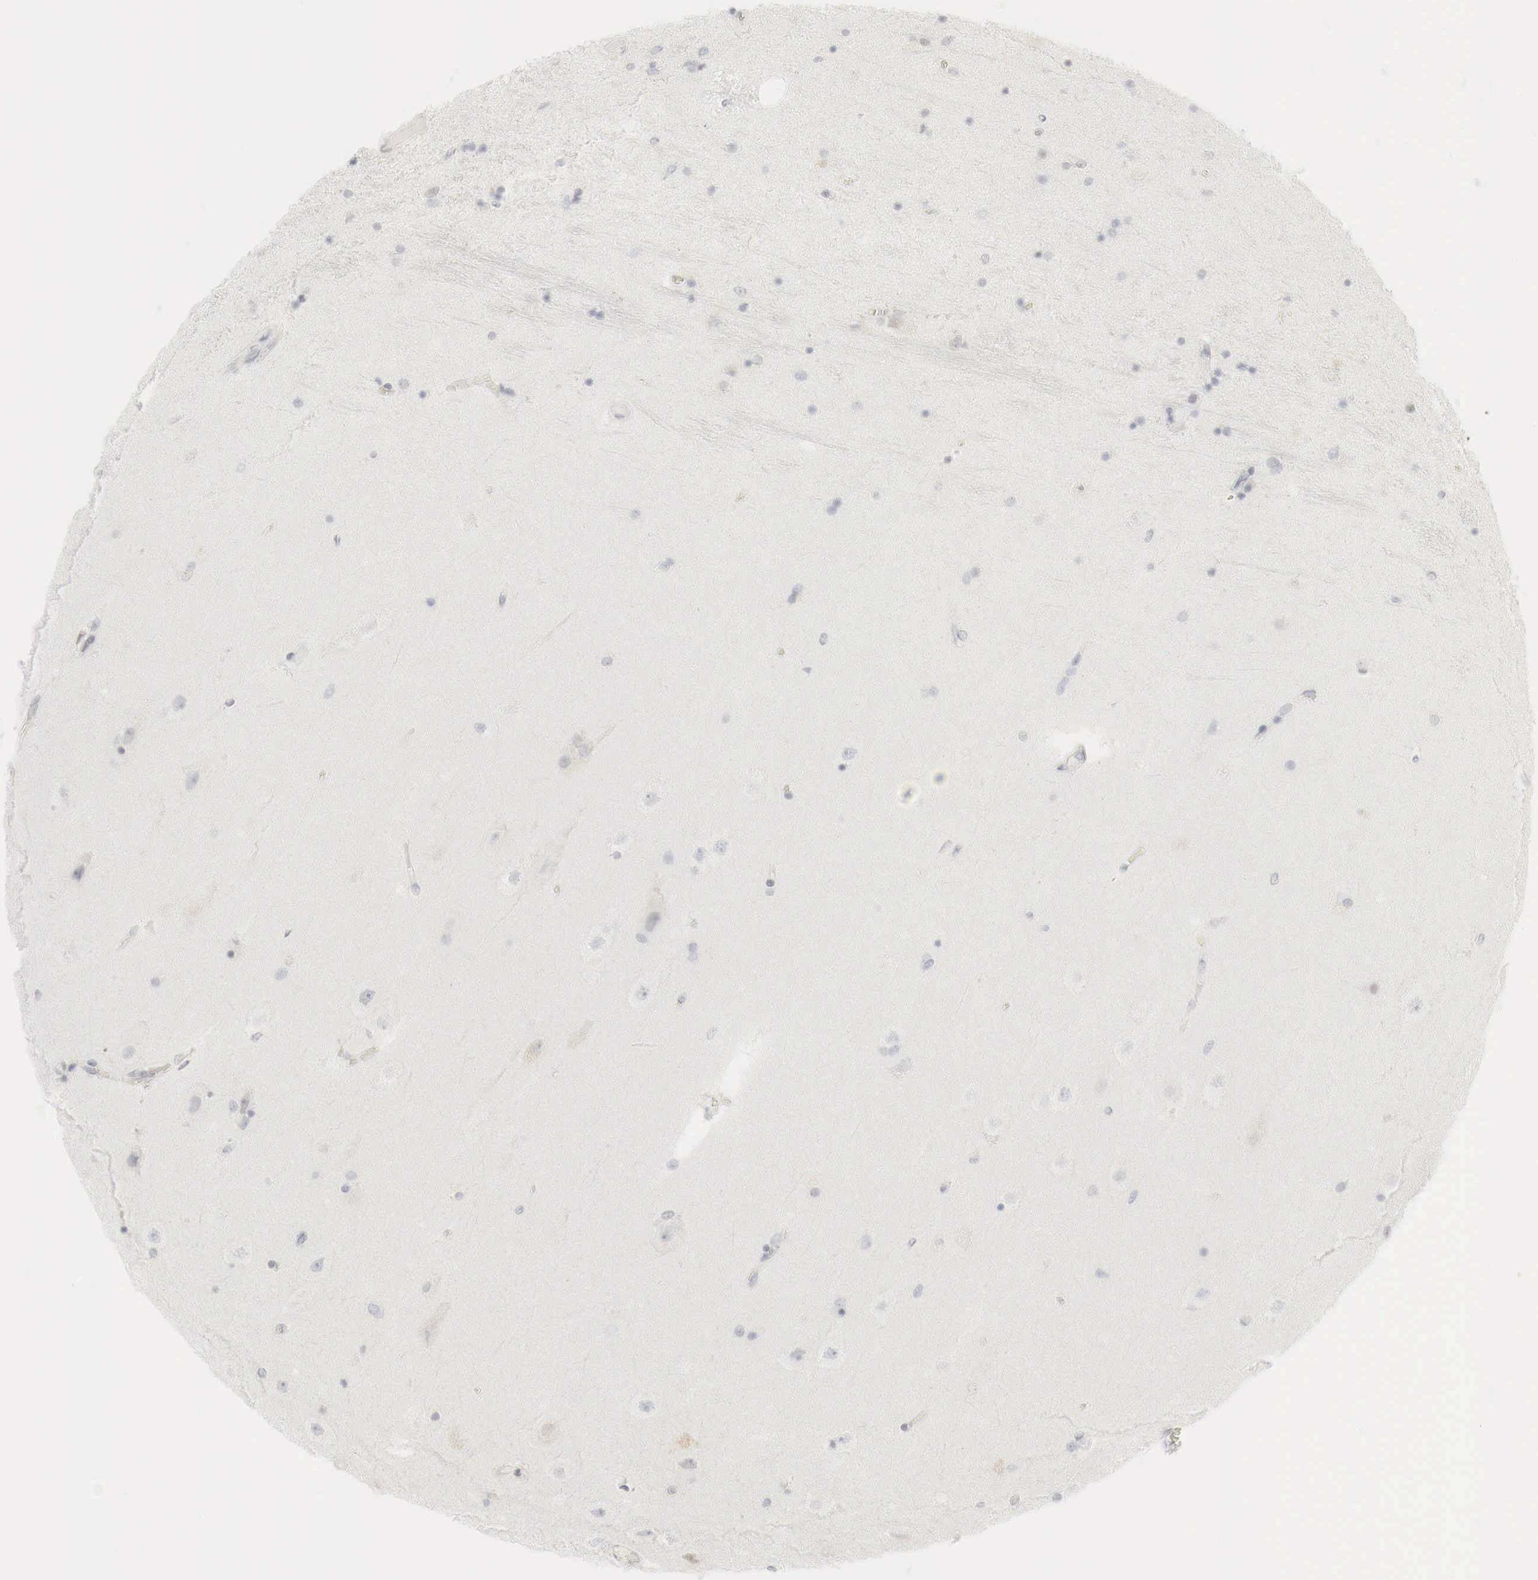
{"staining": {"intensity": "negative", "quantity": "none", "location": "none"}, "tissue": "hippocampus", "cell_type": "Glial cells", "image_type": "normal", "snomed": [{"axis": "morphology", "description": "Normal tissue, NOS"}, {"axis": "topography", "description": "Hippocampus"}], "caption": "IHC histopathology image of benign hippocampus stained for a protein (brown), which exhibits no positivity in glial cells.", "gene": "TP63", "patient": {"sex": "female", "age": 54}}